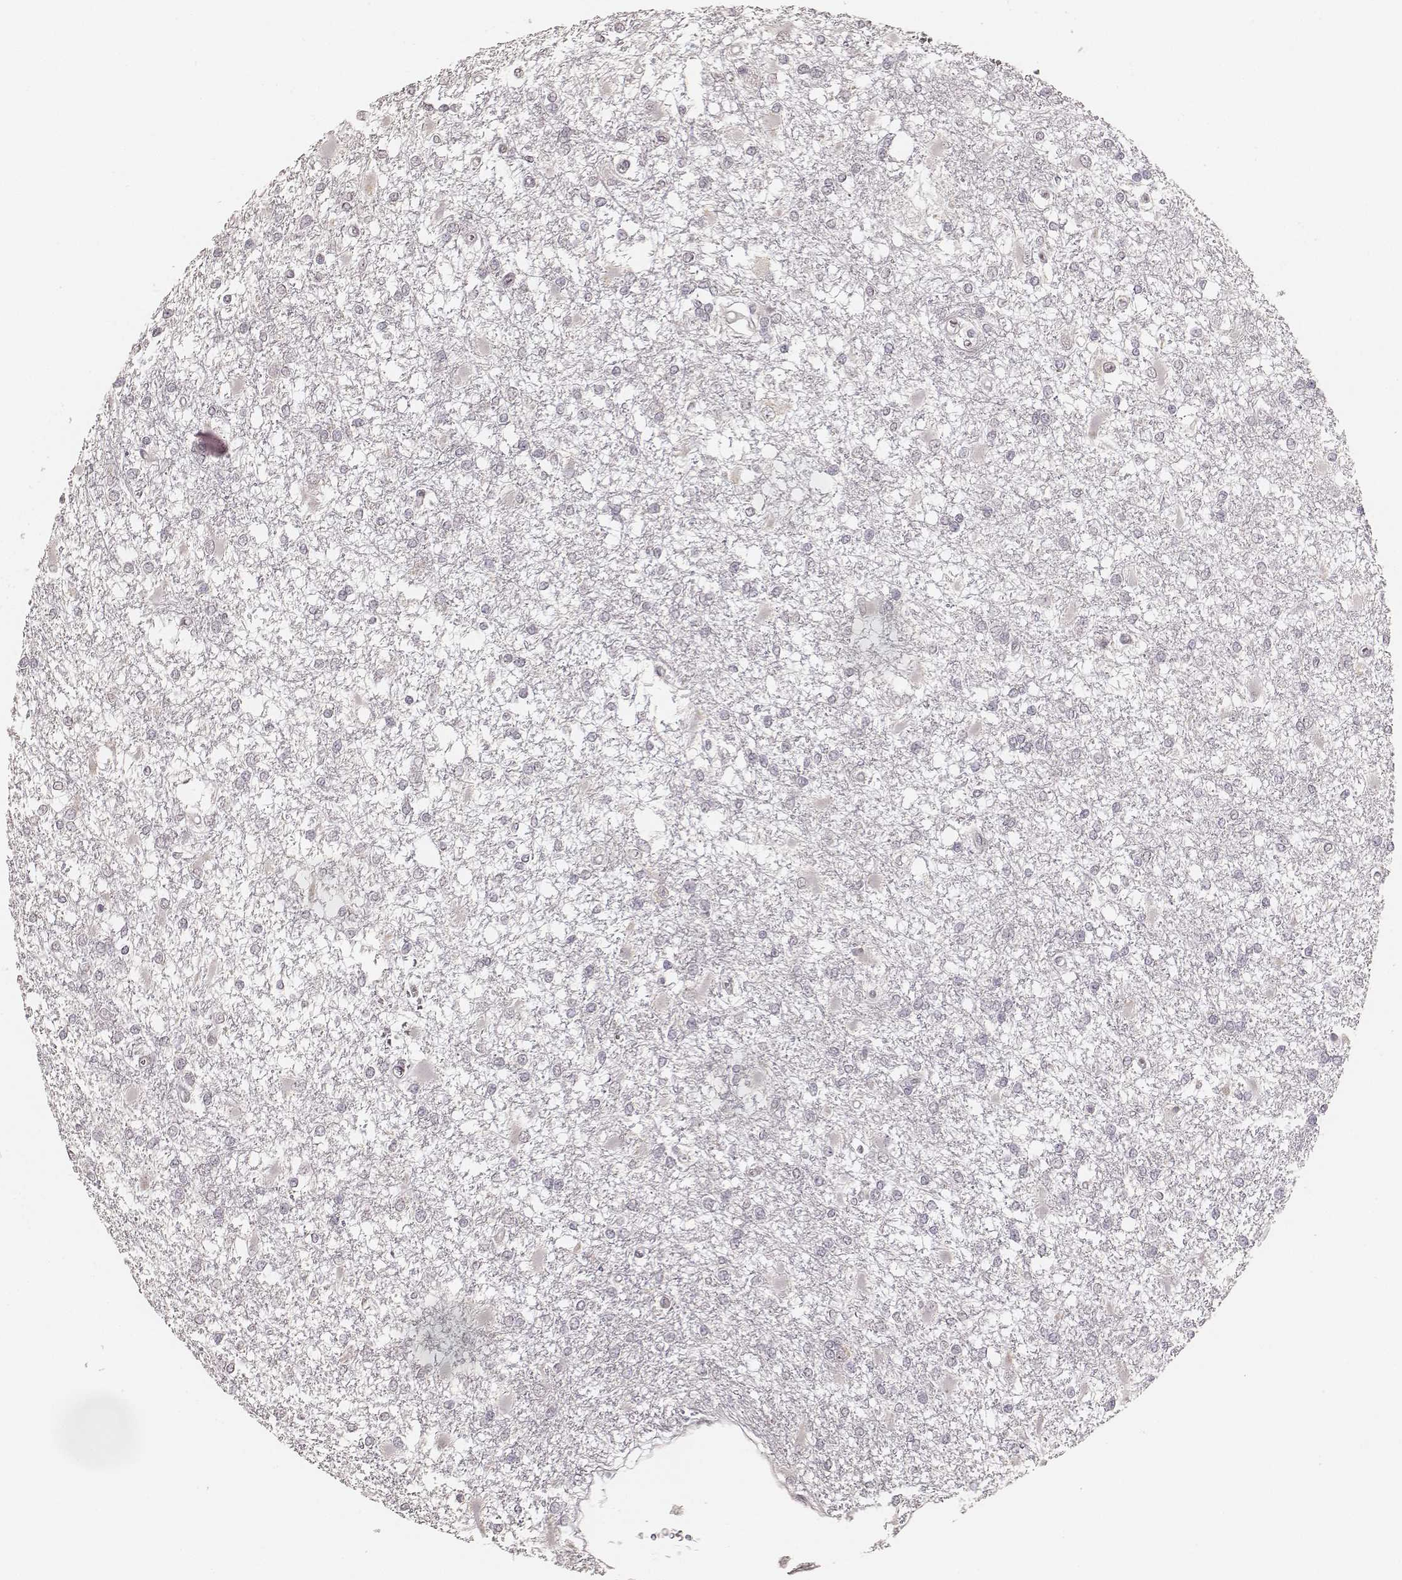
{"staining": {"intensity": "negative", "quantity": "none", "location": "none"}, "tissue": "glioma", "cell_type": "Tumor cells", "image_type": "cancer", "snomed": [{"axis": "morphology", "description": "Glioma, malignant, High grade"}, {"axis": "topography", "description": "Cerebral cortex"}], "caption": "High power microscopy histopathology image of an IHC photomicrograph of glioma, revealing no significant positivity in tumor cells.", "gene": "LY6K", "patient": {"sex": "male", "age": 79}}